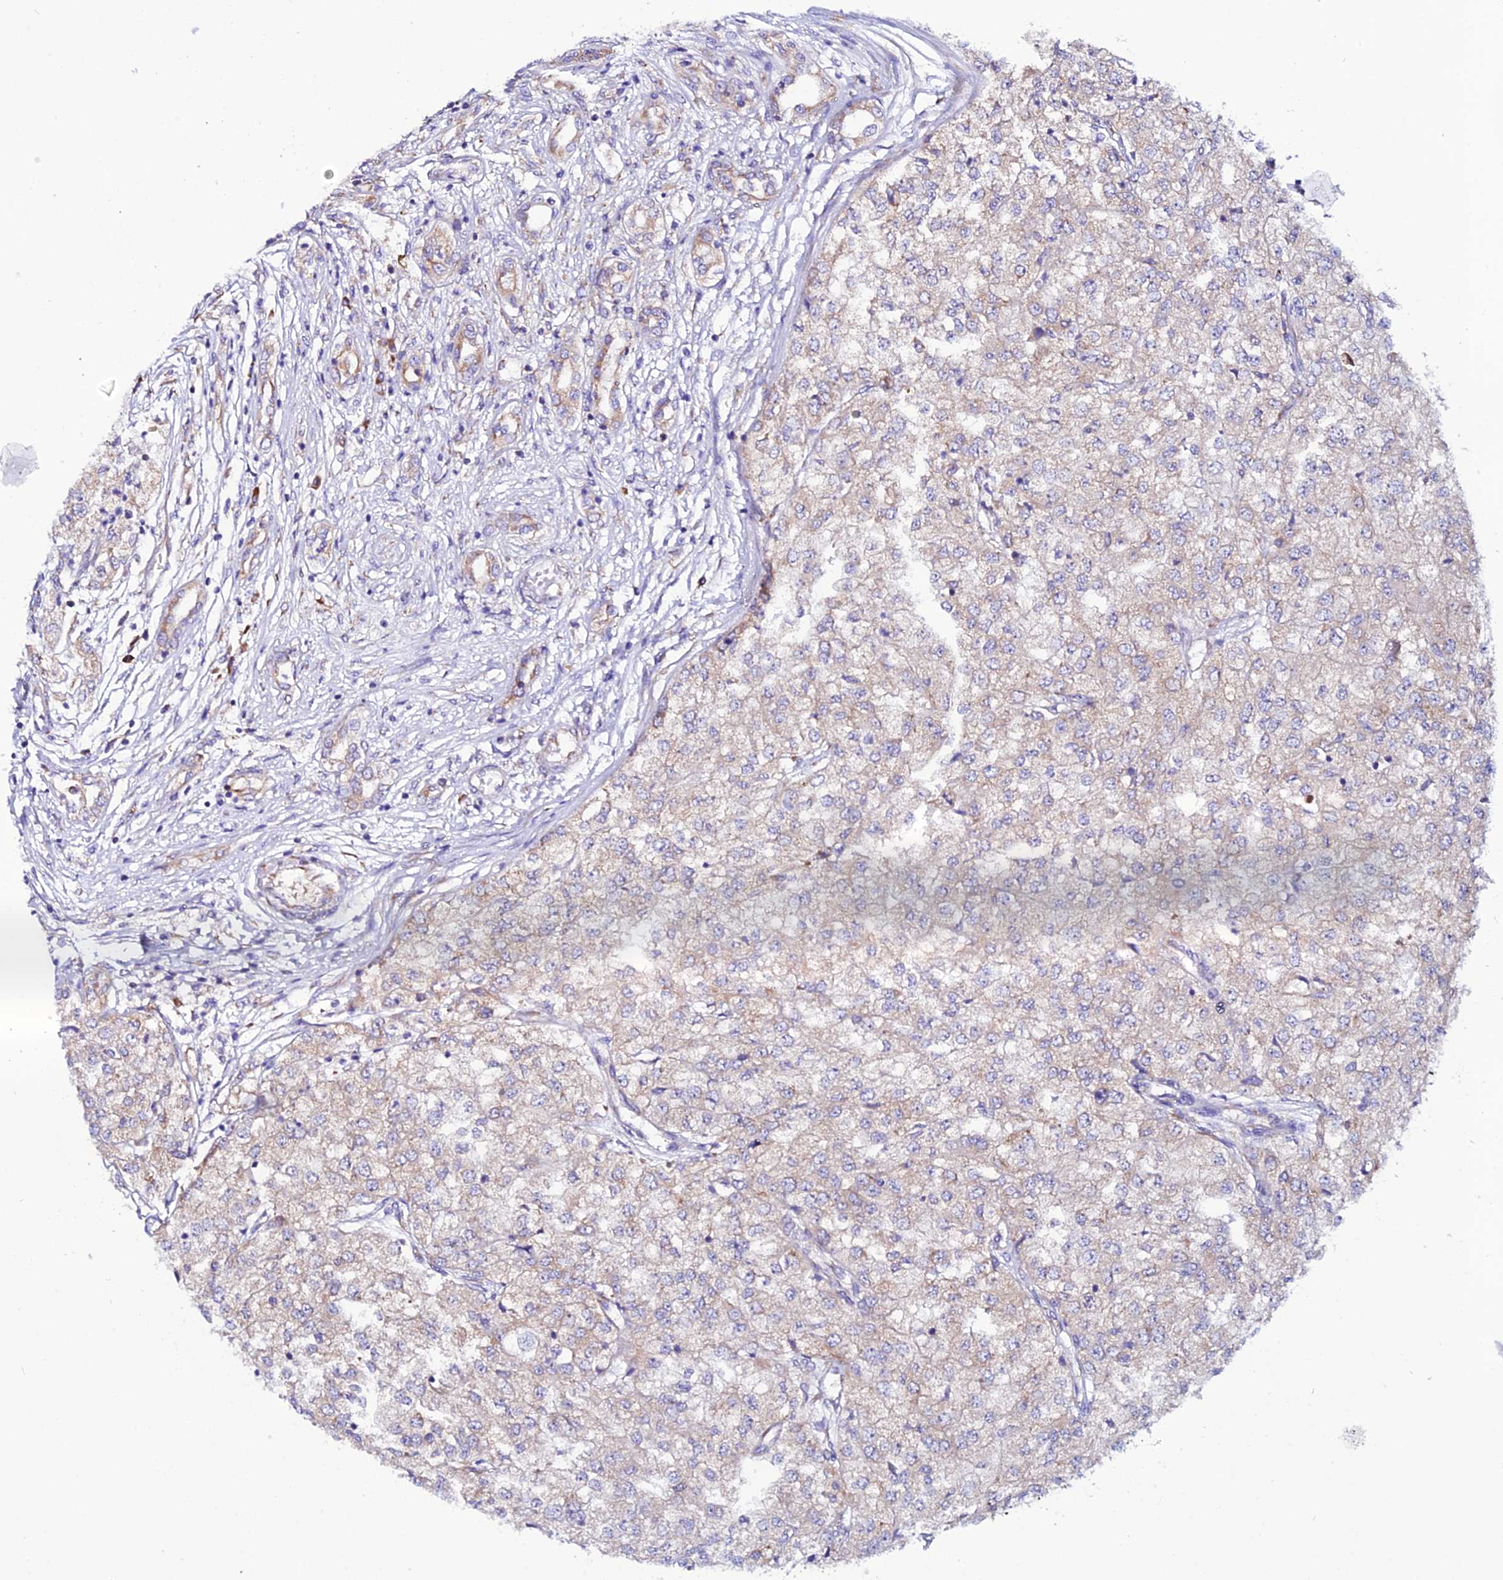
{"staining": {"intensity": "weak", "quantity": "<25%", "location": "cytoplasmic/membranous"}, "tissue": "renal cancer", "cell_type": "Tumor cells", "image_type": "cancer", "snomed": [{"axis": "morphology", "description": "Adenocarcinoma, NOS"}, {"axis": "topography", "description": "Kidney"}], "caption": "IHC histopathology image of renal cancer (adenocarcinoma) stained for a protein (brown), which exhibits no expression in tumor cells.", "gene": "EEF1G", "patient": {"sex": "female", "age": 54}}